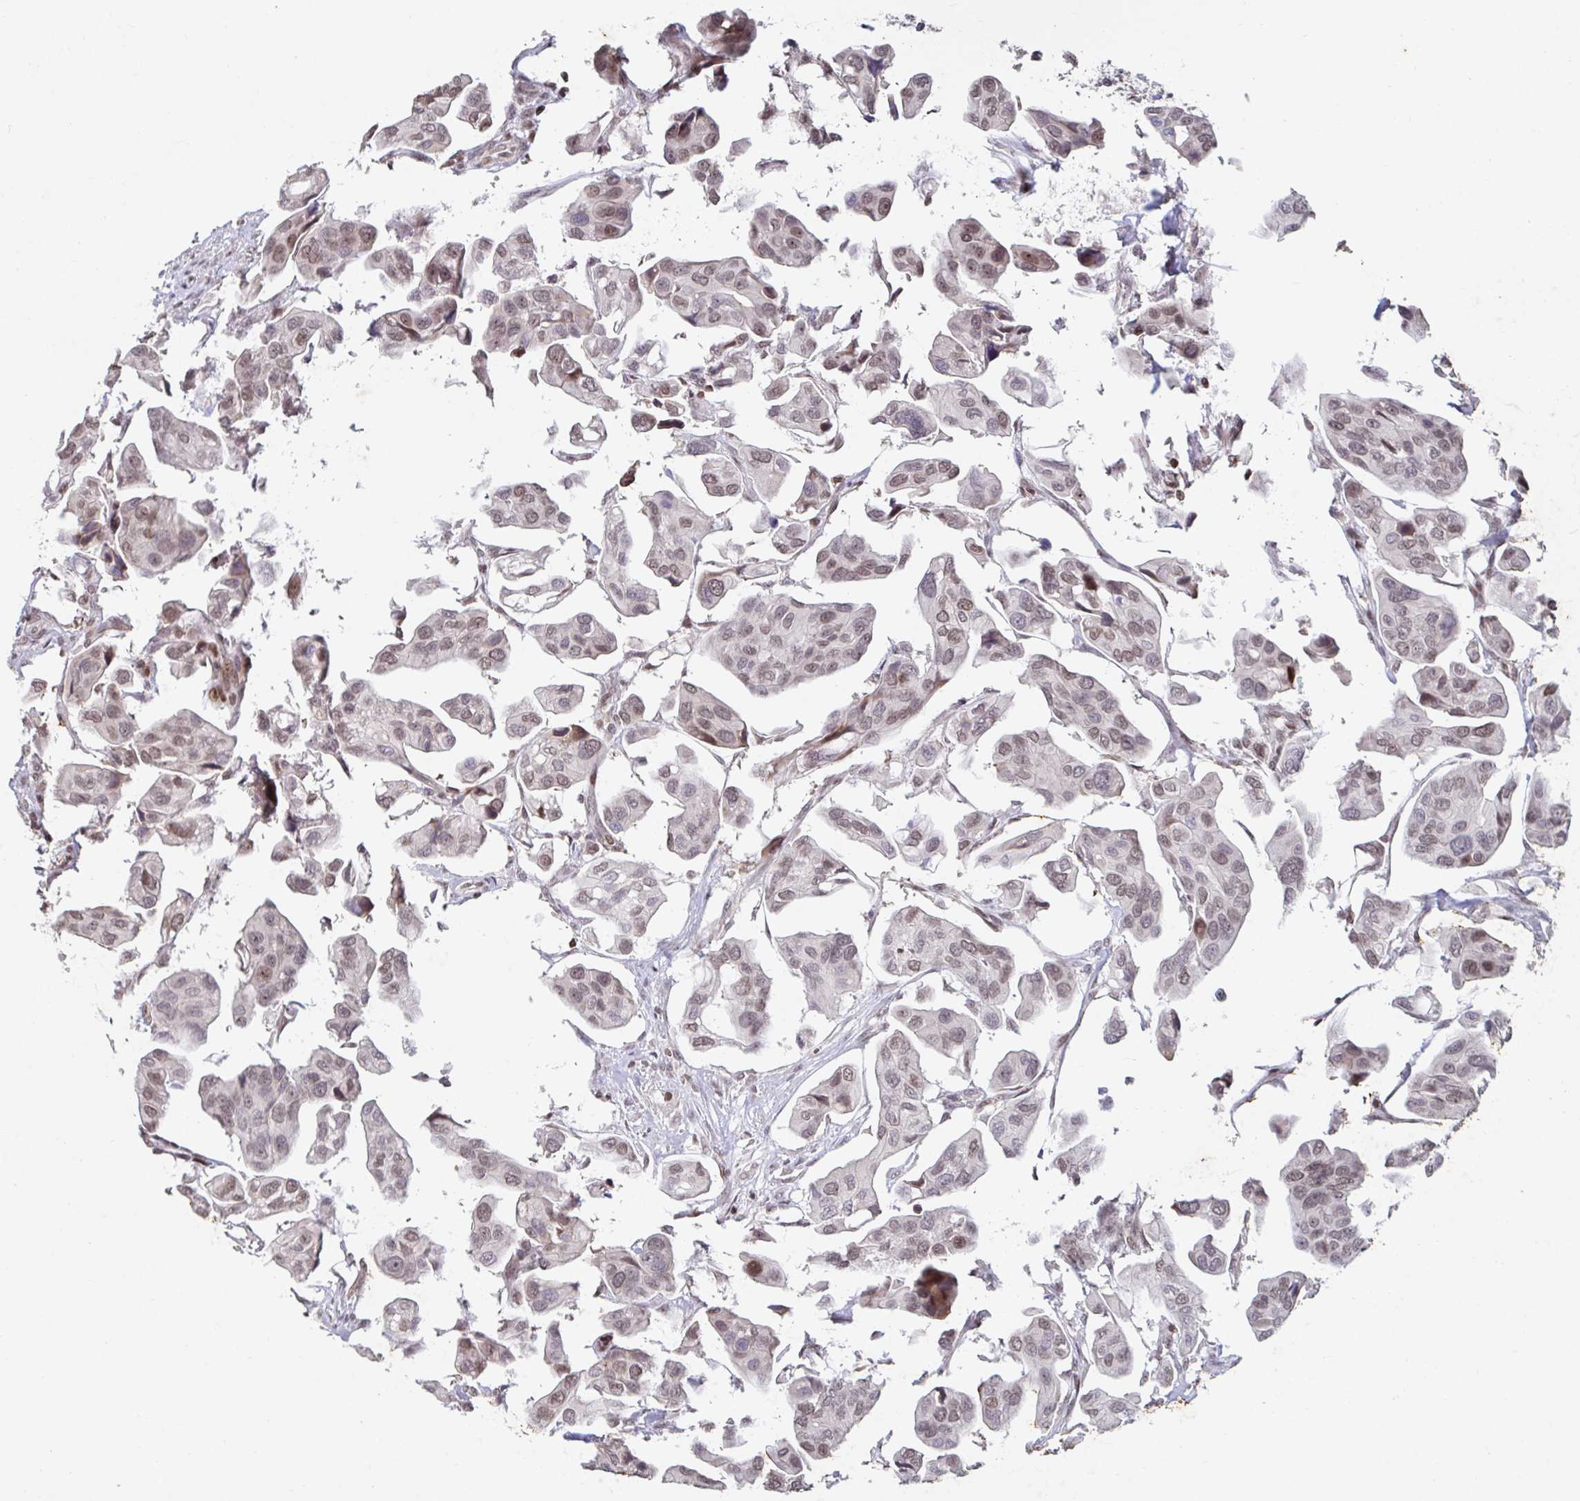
{"staining": {"intensity": "moderate", "quantity": ">75%", "location": "nuclear"}, "tissue": "renal cancer", "cell_type": "Tumor cells", "image_type": "cancer", "snomed": [{"axis": "morphology", "description": "Adenocarcinoma, NOS"}, {"axis": "topography", "description": "Urinary bladder"}], "caption": "Tumor cells display moderate nuclear positivity in approximately >75% of cells in renal cancer. The staining was performed using DAB (3,3'-diaminobenzidine) to visualize the protein expression in brown, while the nuclei were stained in blue with hematoxylin (Magnification: 20x).", "gene": "C19orf53", "patient": {"sex": "male", "age": 61}}